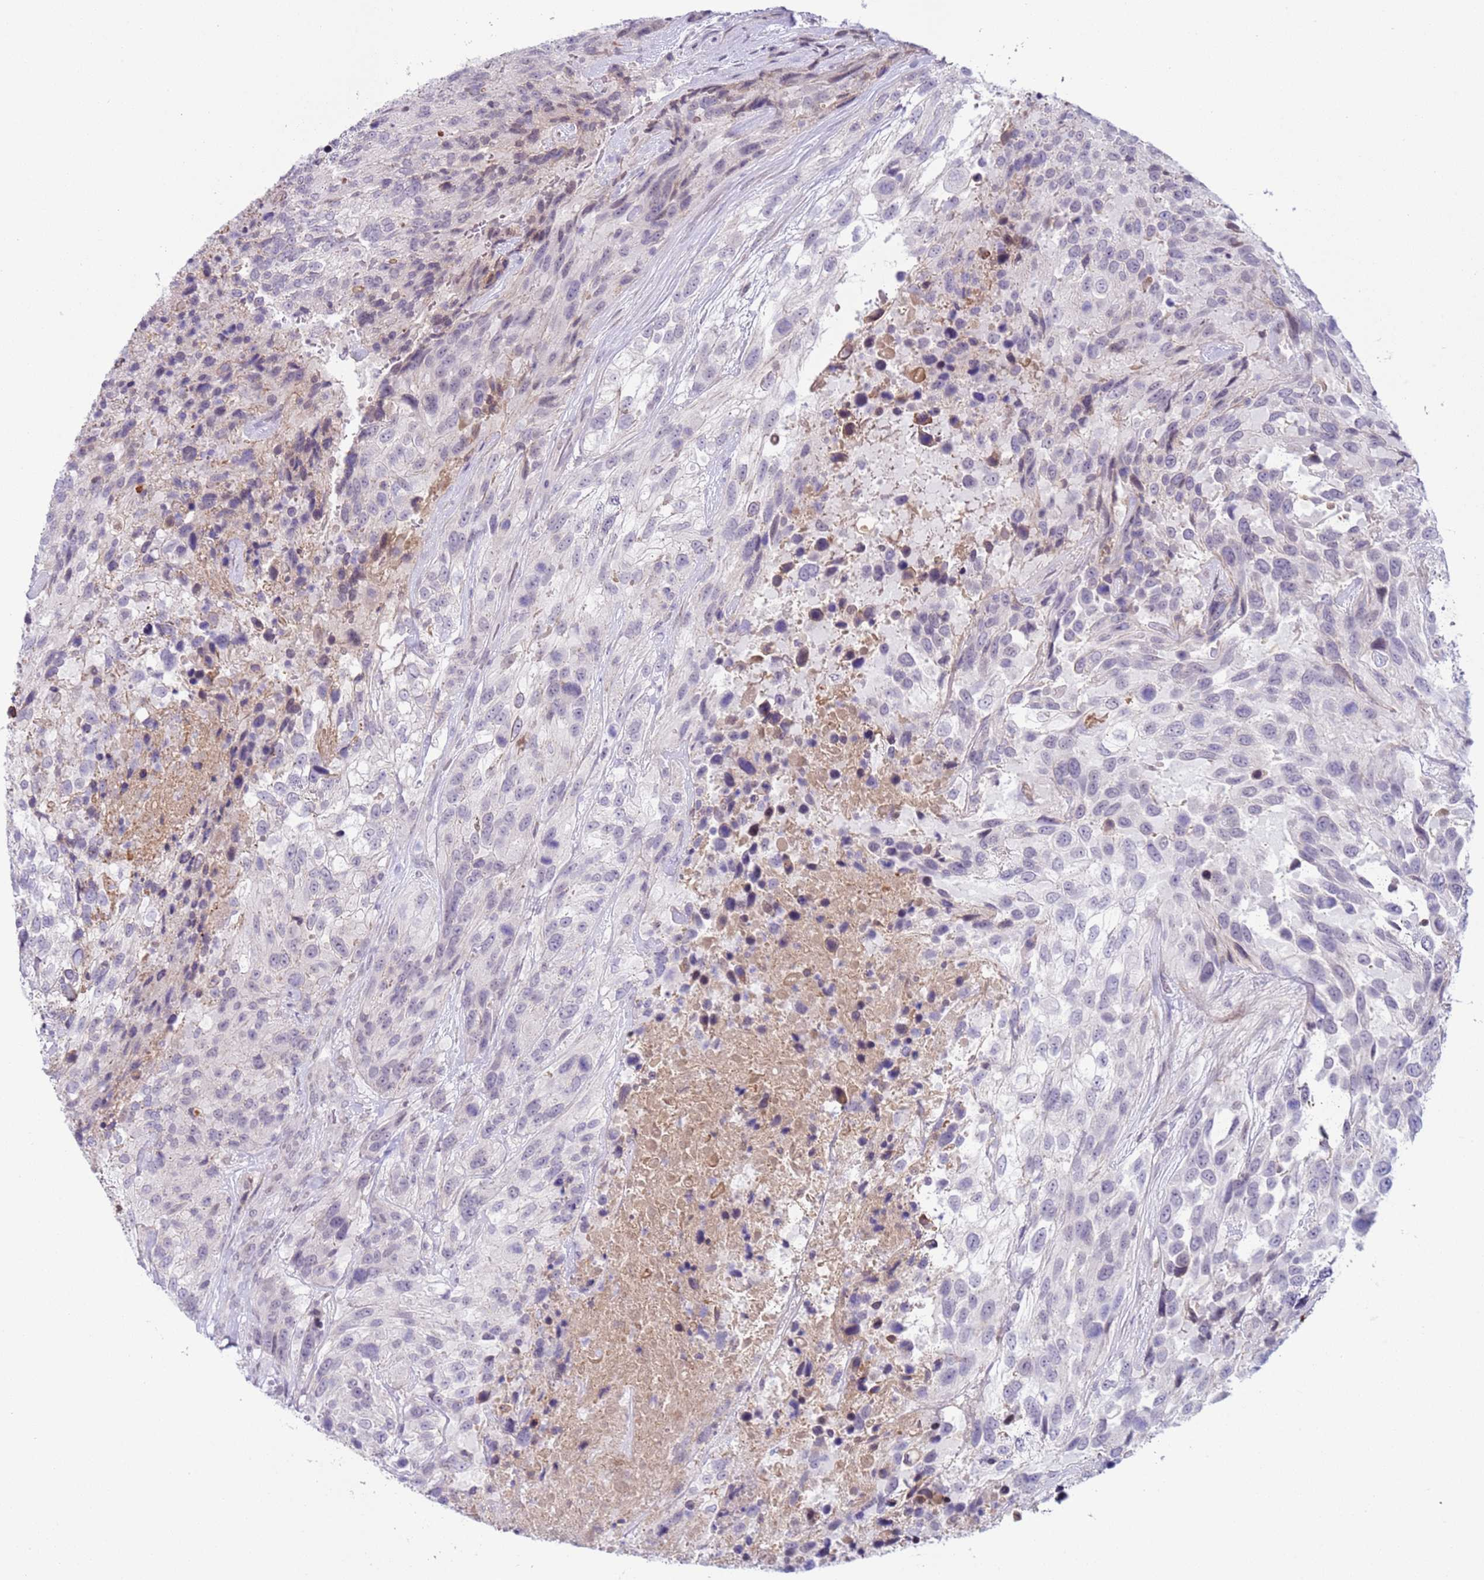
{"staining": {"intensity": "negative", "quantity": "none", "location": "none"}, "tissue": "urothelial cancer", "cell_type": "Tumor cells", "image_type": "cancer", "snomed": [{"axis": "morphology", "description": "Urothelial carcinoma, High grade"}, {"axis": "topography", "description": "Urinary bladder"}], "caption": "This is an immunohistochemistry (IHC) histopathology image of high-grade urothelial carcinoma. There is no expression in tumor cells.", "gene": "NPAP1", "patient": {"sex": "female", "age": 70}}